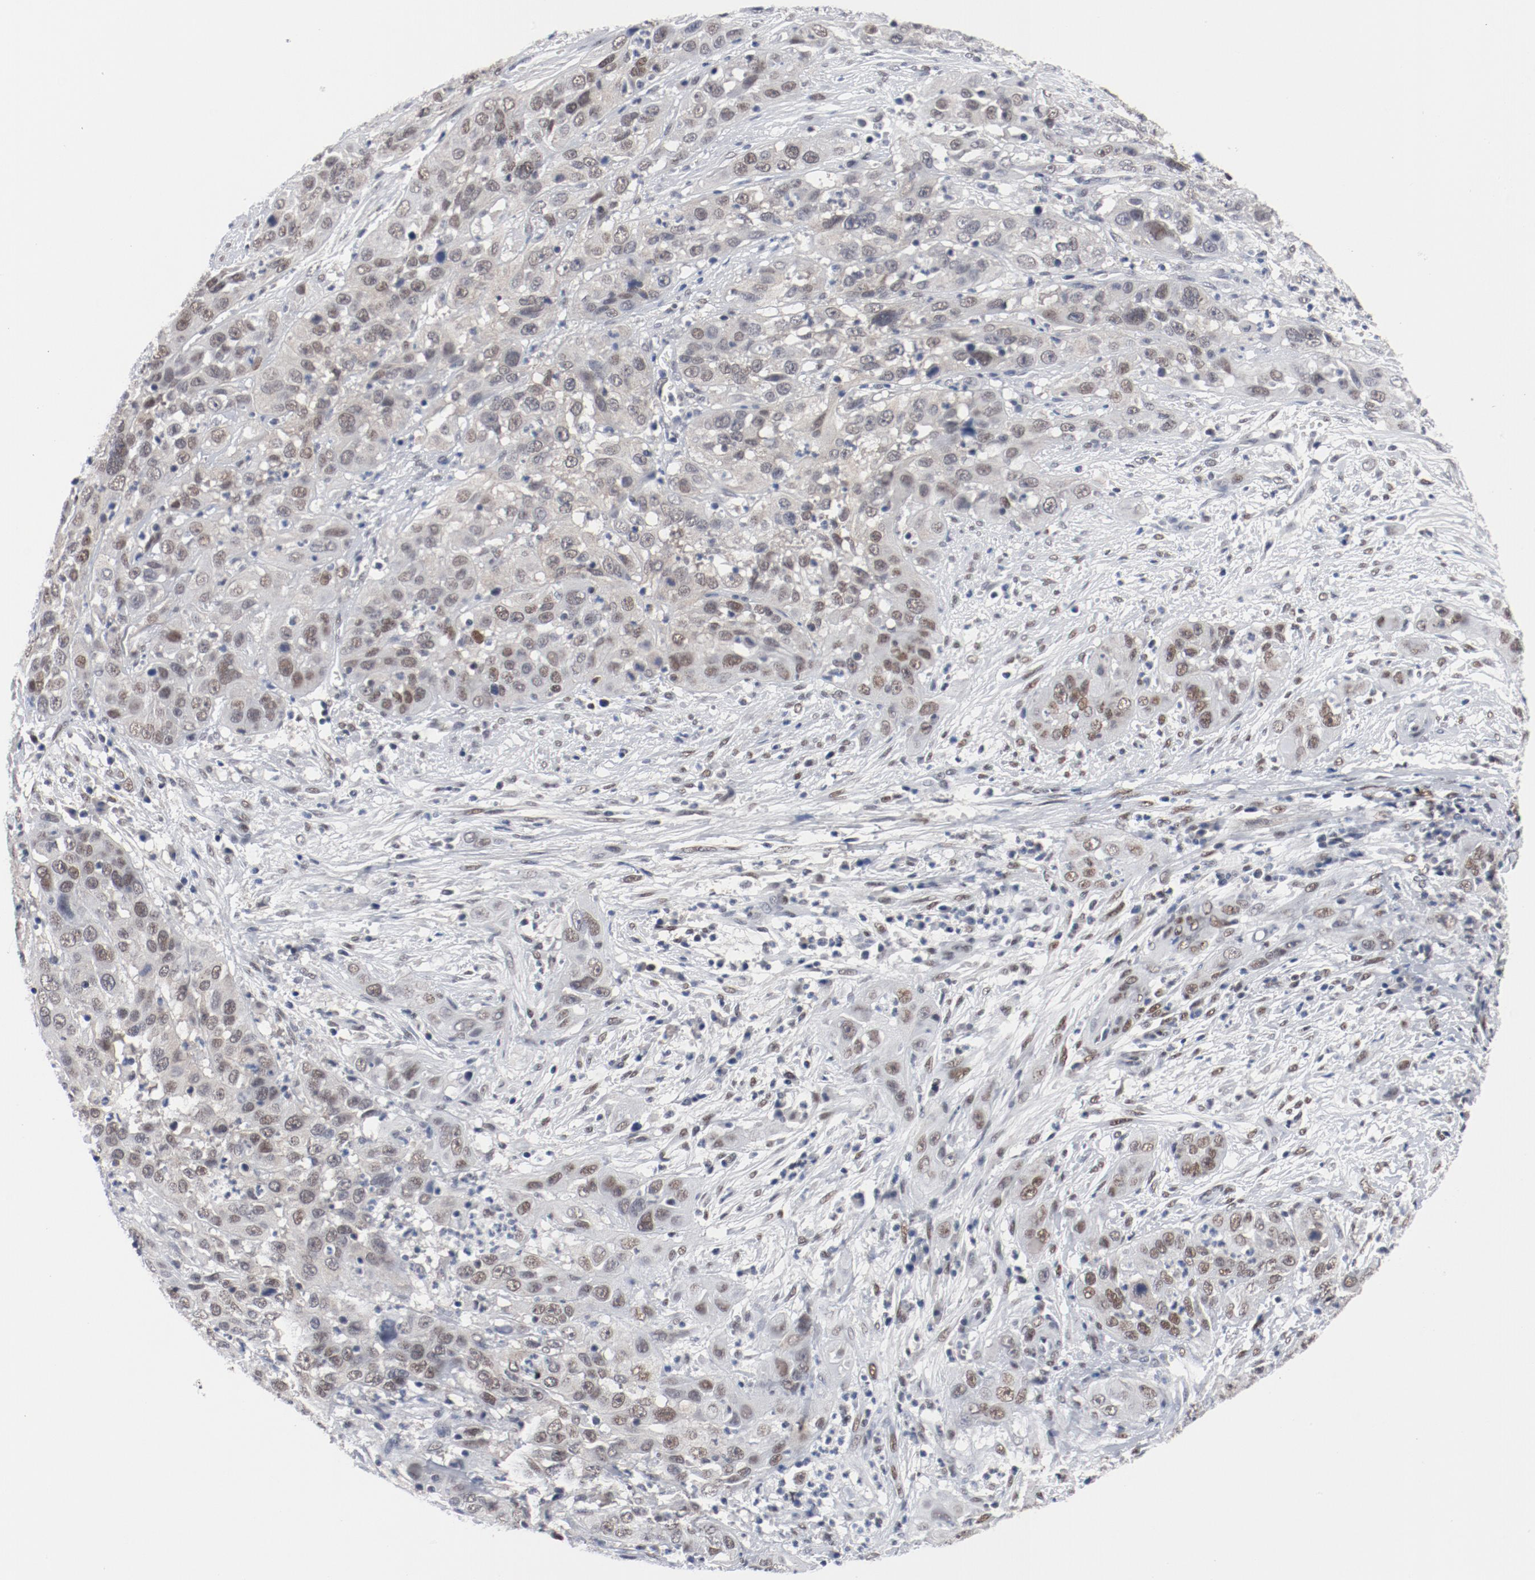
{"staining": {"intensity": "moderate", "quantity": ">75%", "location": "nuclear"}, "tissue": "cervical cancer", "cell_type": "Tumor cells", "image_type": "cancer", "snomed": [{"axis": "morphology", "description": "Squamous cell carcinoma, NOS"}, {"axis": "topography", "description": "Cervix"}], "caption": "A brown stain shows moderate nuclear expression of a protein in human squamous cell carcinoma (cervical) tumor cells.", "gene": "ARNT", "patient": {"sex": "female", "age": 32}}